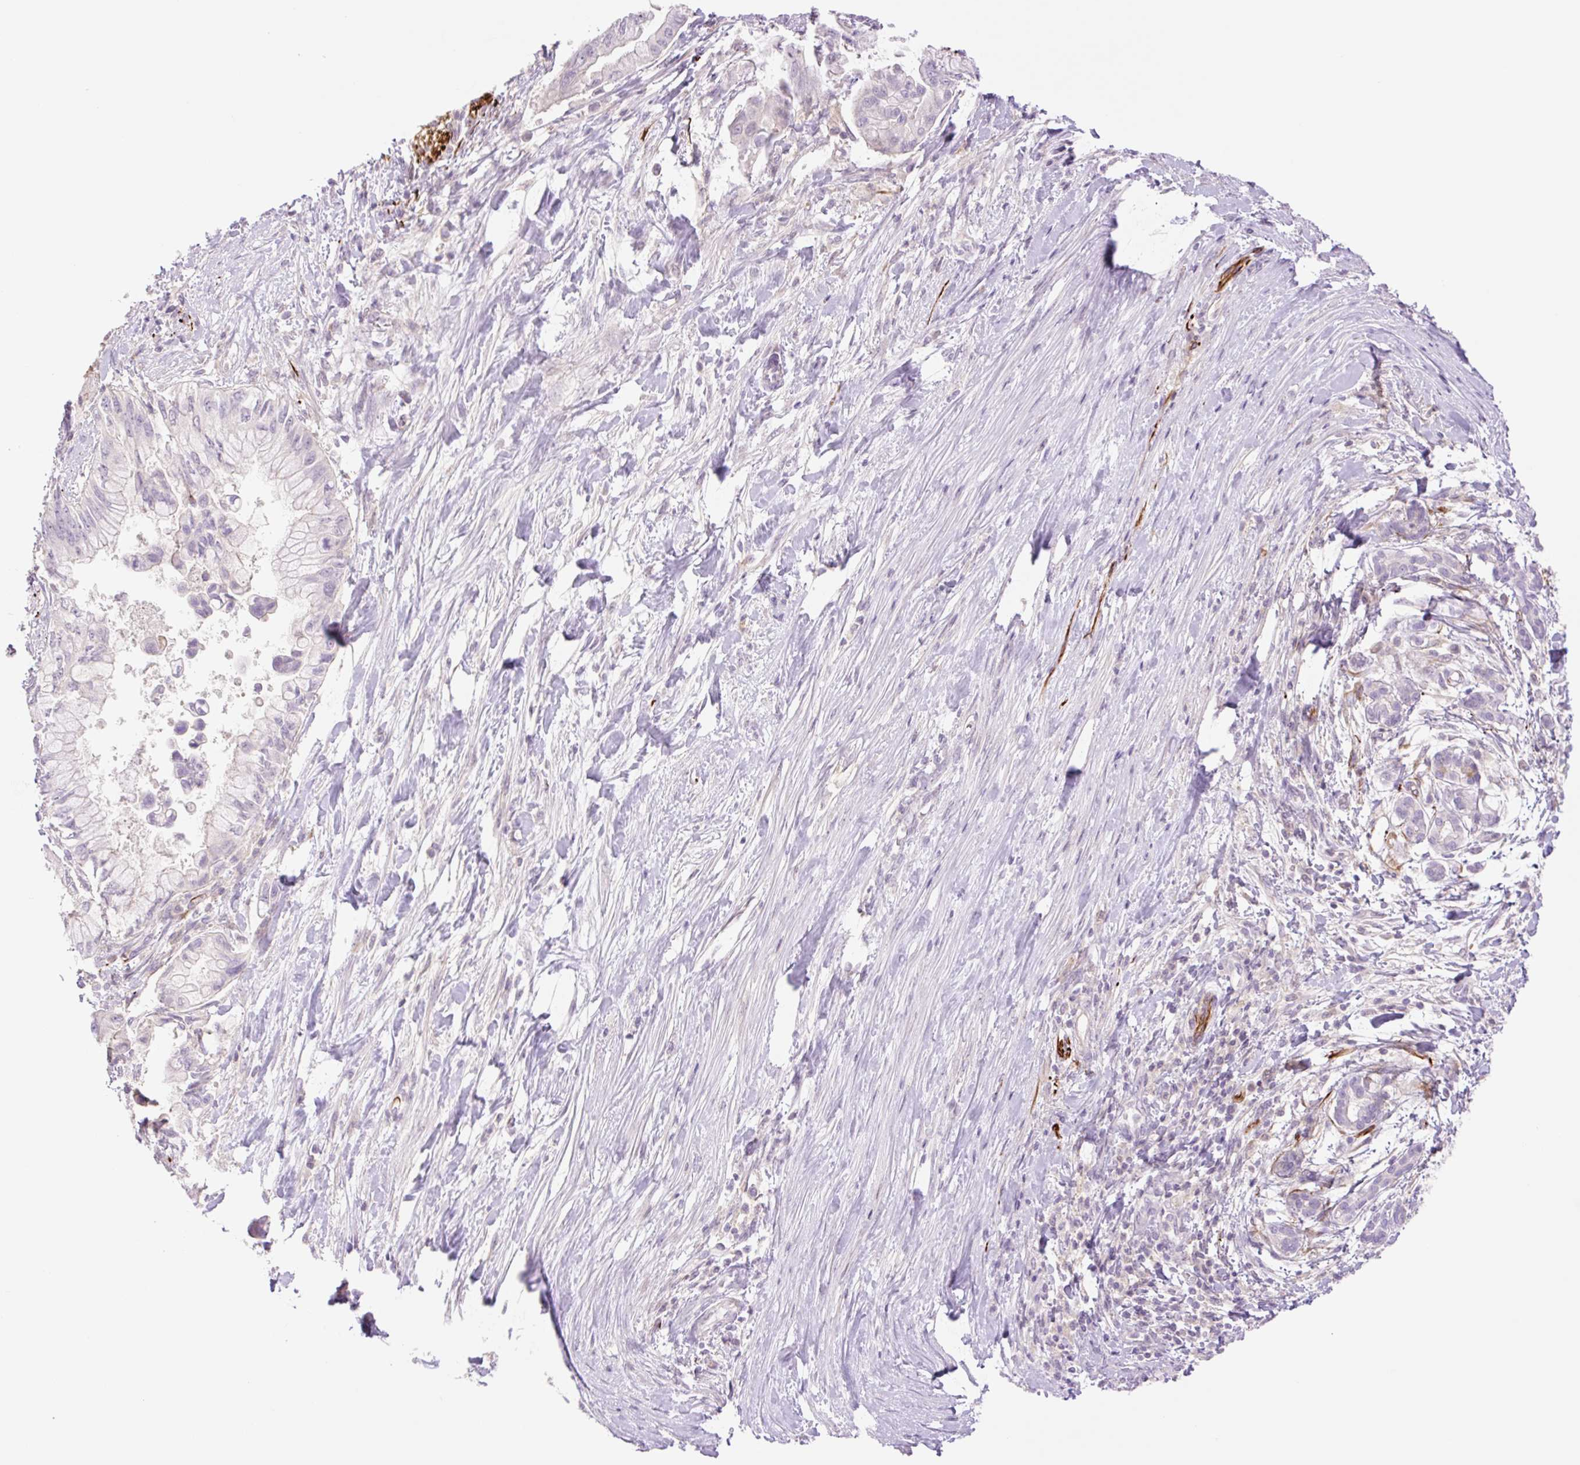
{"staining": {"intensity": "negative", "quantity": "none", "location": "none"}, "tissue": "pancreatic cancer", "cell_type": "Tumor cells", "image_type": "cancer", "snomed": [{"axis": "morphology", "description": "Adenocarcinoma, NOS"}, {"axis": "topography", "description": "Pancreas"}], "caption": "The immunohistochemistry micrograph has no significant expression in tumor cells of pancreatic cancer tissue.", "gene": "ZFYVE21", "patient": {"sex": "male", "age": 48}}